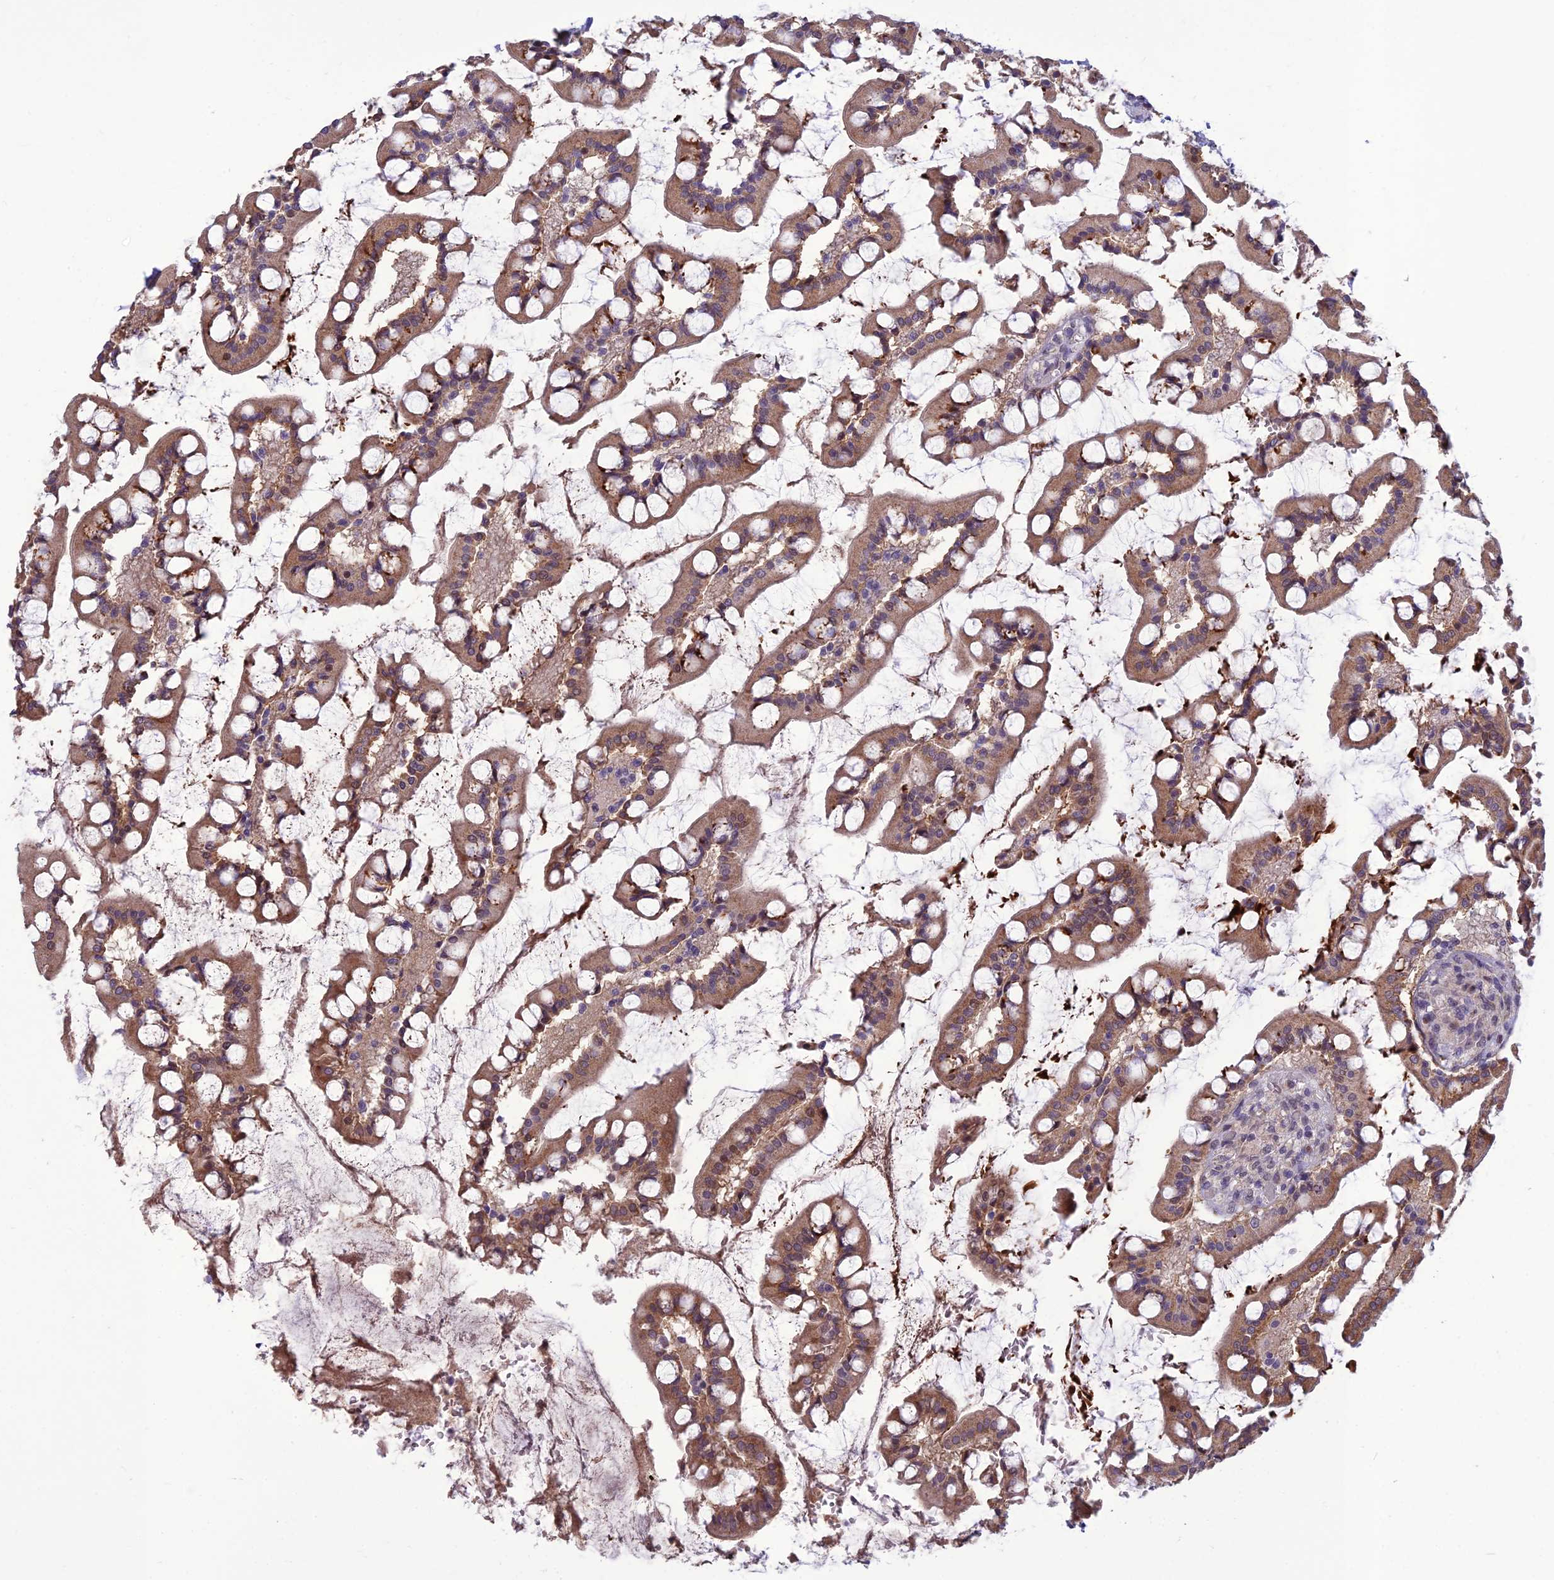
{"staining": {"intensity": "moderate", "quantity": ">75%", "location": "cytoplasmic/membranous"}, "tissue": "small intestine", "cell_type": "Glandular cells", "image_type": "normal", "snomed": [{"axis": "morphology", "description": "Normal tissue, NOS"}, {"axis": "topography", "description": "Small intestine"}], "caption": "Immunohistochemical staining of normal human small intestine shows >75% levels of moderate cytoplasmic/membranous protein expression in approximately >75% of glandular cells.", "gene": "FBRS", "patient": {"sex": "male", "age": 52}}